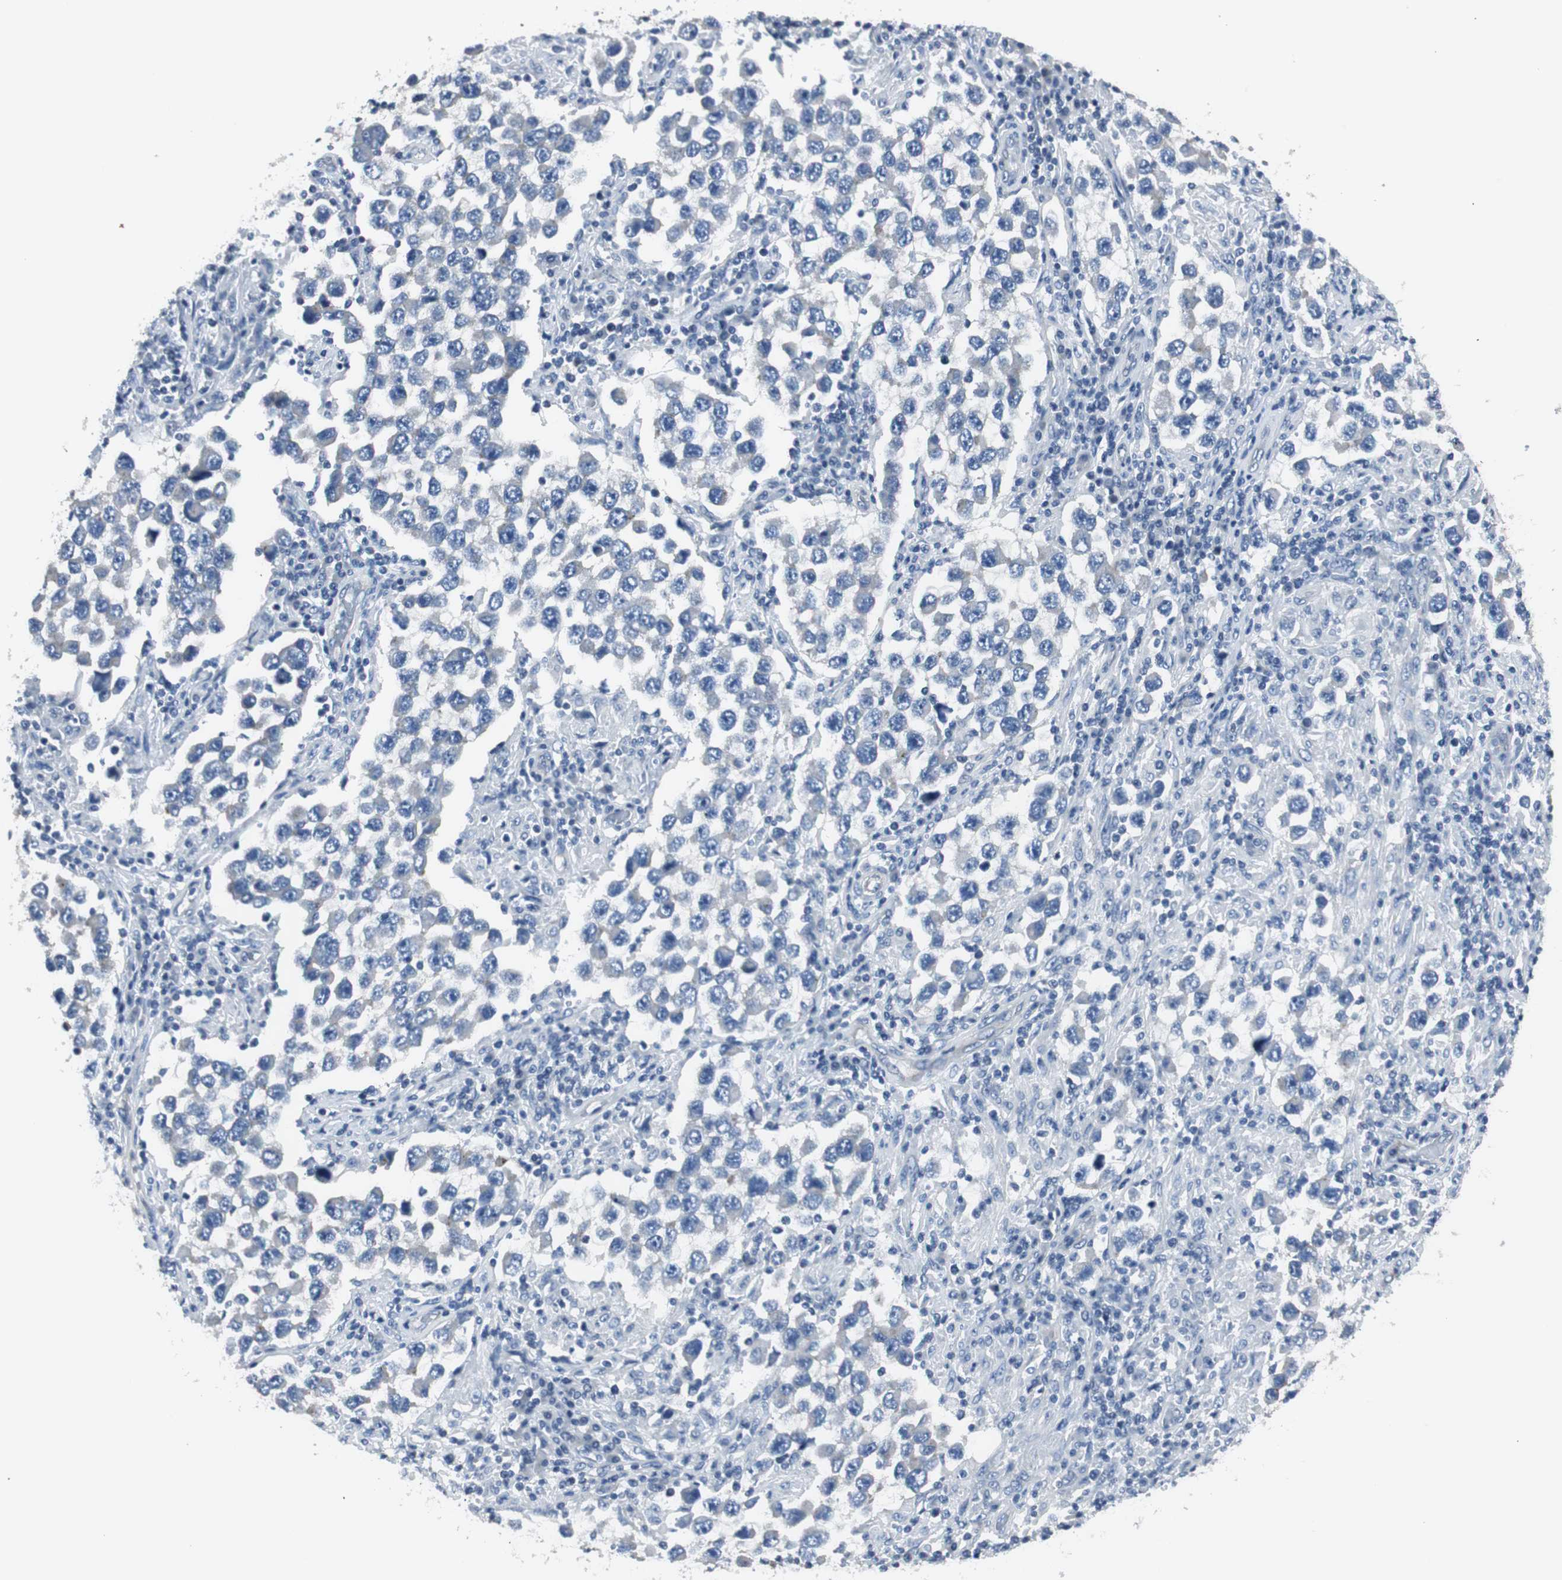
{"staining": {"intensity": "weak", "quantity": "25%-75%", "location": "cytoplasmic/membranous"}, "tissue": "testis cancer", "cell_type": "Tumor cells", "image_type": "cancer", "snomed": [{"axis": "morphology", "description": "Carcinoma, Embryonal, NOS"}, {"axis": "topography", "description": "Testis"}], "caption": "This photomicrograph demonstrates immunohistochemistry (IHC) staining of human testis embryonal carcinoma, with low weak cytoplasmic/membranous expression in approximately 25%-75% of tumor cells.", "gene": "STXBP4", "patient": {"sex": "male", "age": 21}}